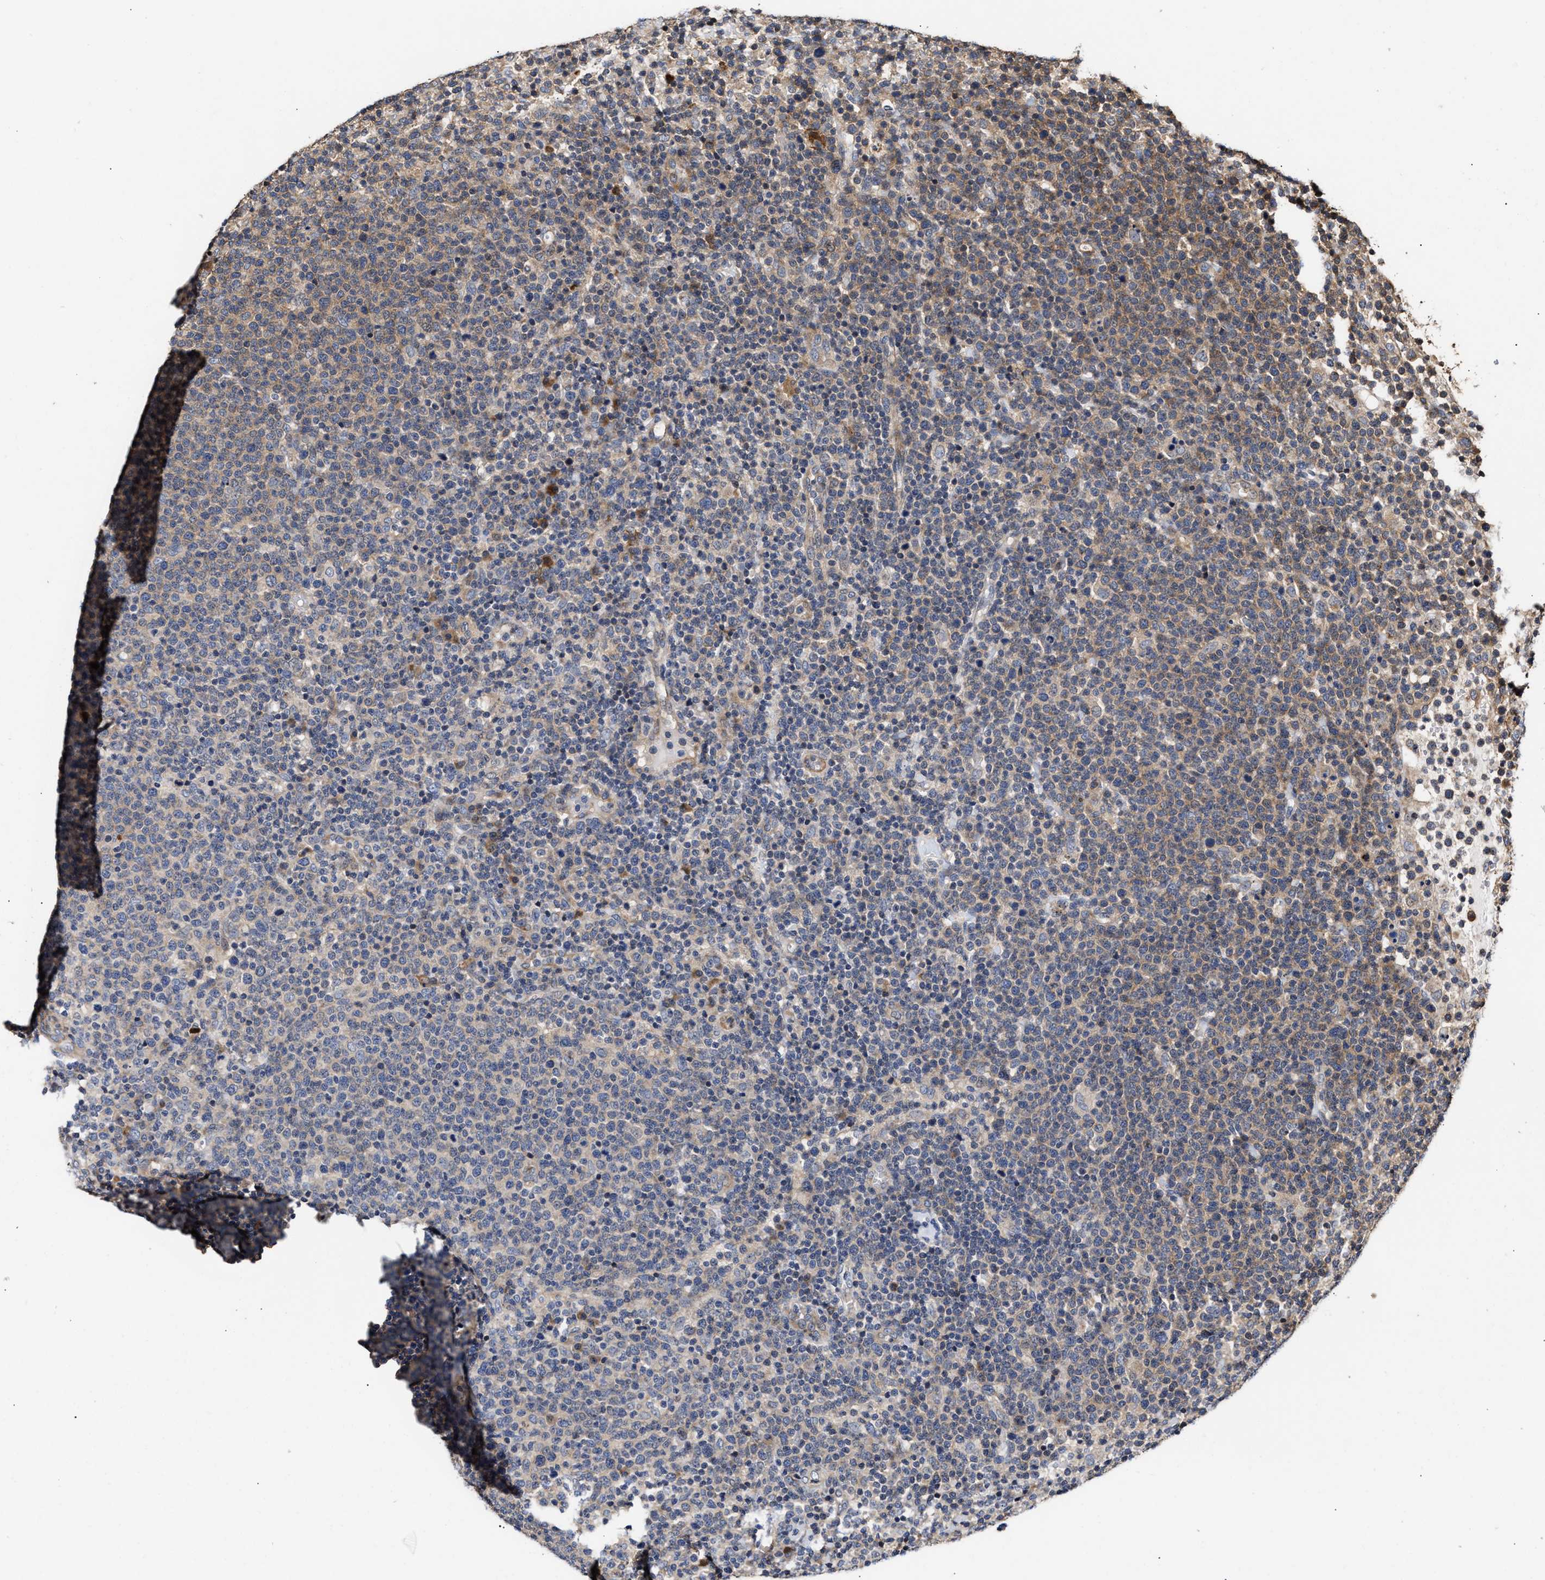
{"staining": {"intensity": "weak", "quantity": "<25%", "location": "cytoplasmic/membranous"}, "tissue": "lymphoma", "cell_type": "Tumor cells", "image_type": "cancer", "snomed": [{"axis": "morphology", "description": "Malignant lymphoma, non-Hodgkin's type, High grade"}, {"axis": "topography", "description": "Lymph node"}], "caption": "Tumor cells show no significant protein positivity in lymphoma. The staining is performed using DAB (3,3'-diaminobenzidine) brown chromogen with nuclei counter-stained in using hematoxylin.", "gene": "CLIP2", "patient": {"sex": "male", "age": 61}}